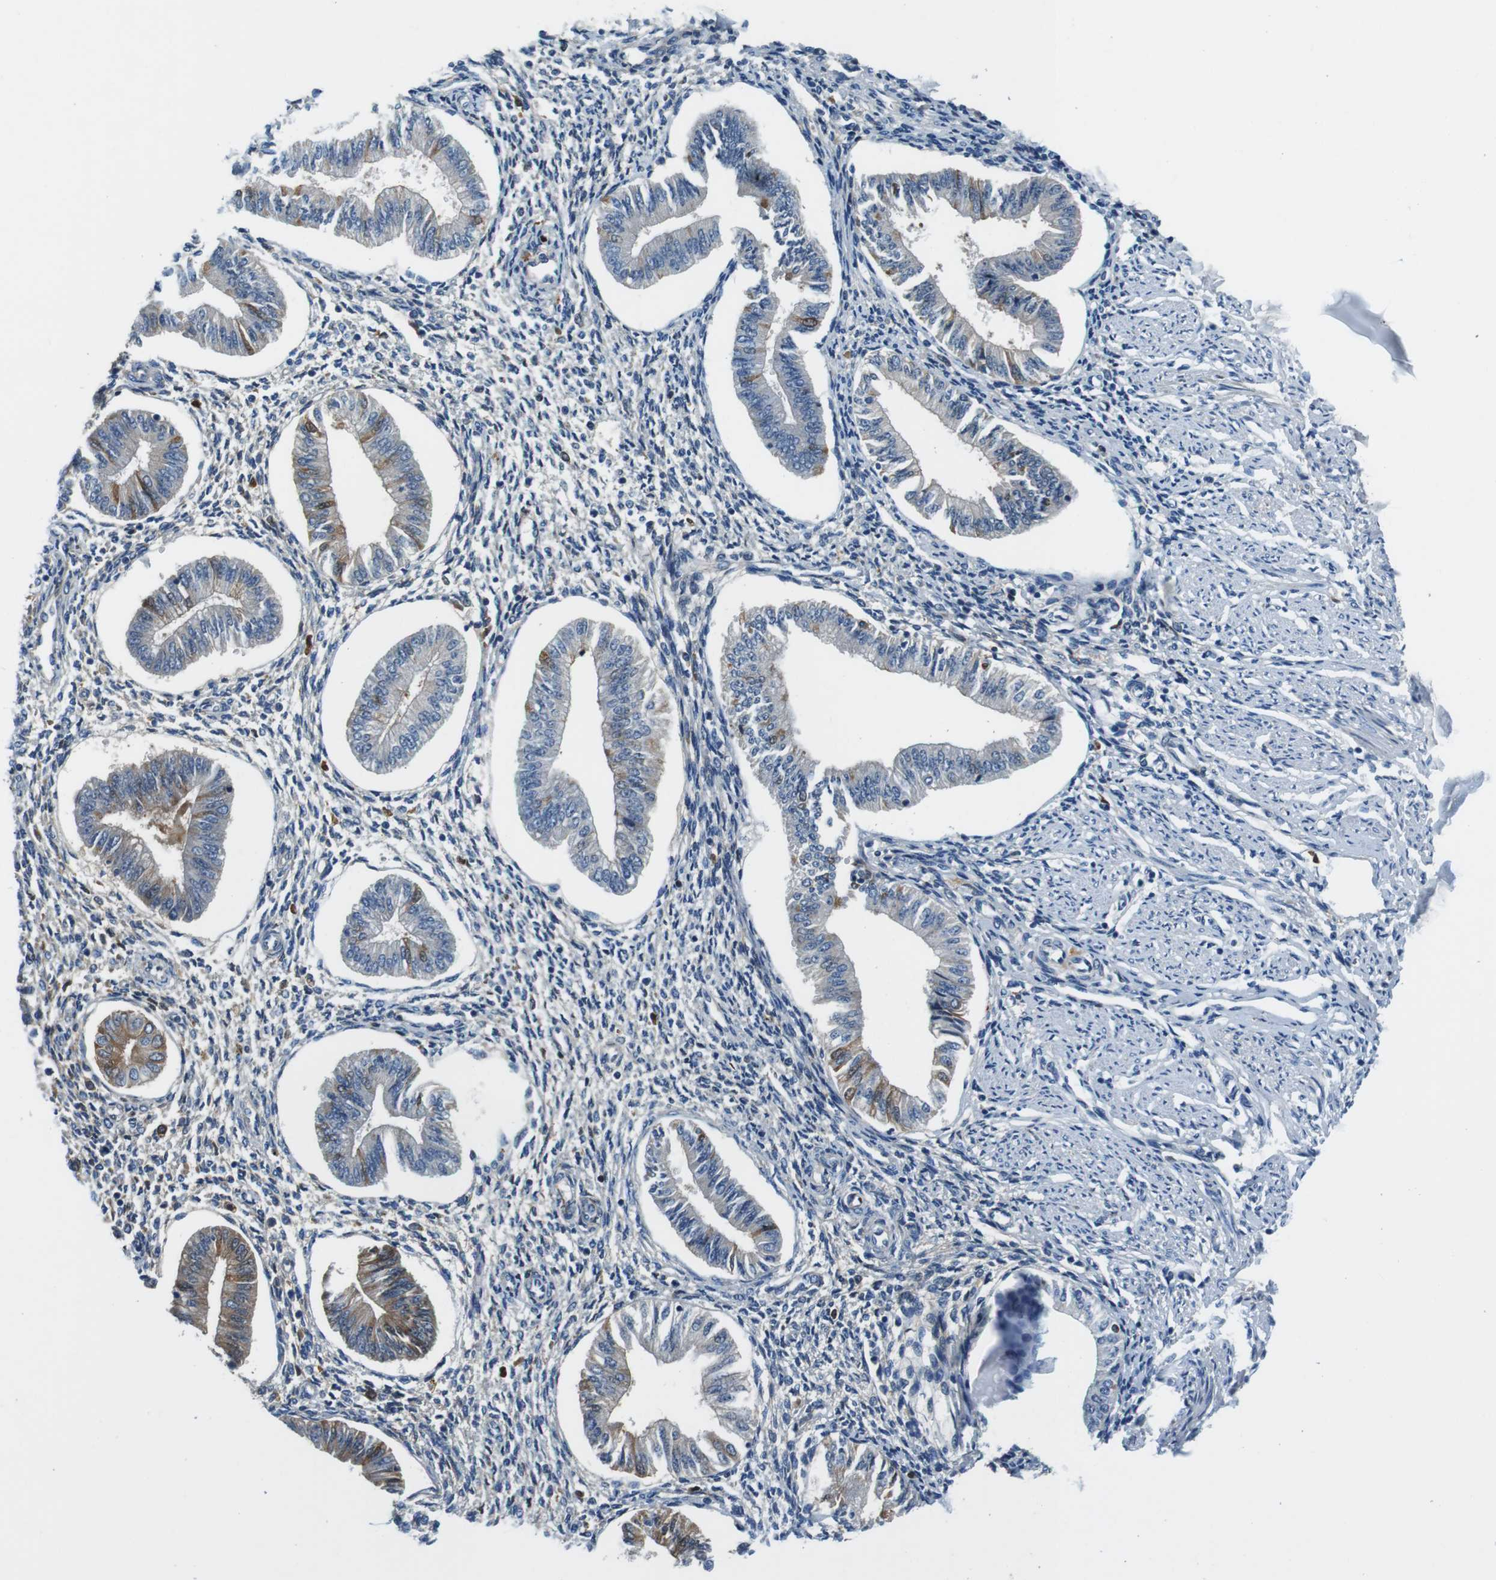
{"staining": {"intensity": "negative", "quantity": "none", "location": "none"}, "tissue": "endometrium", "cell_type": "Cells in endometrial stroma", "image_type": "normal", "snomed": [{"axis": "morphology", "description": "Normal tissue, NOS"}, {"axis": "topography", "description": "Endometrium"}], "caption": "DAB immunohistochemical staining of benign endometrium exhibits no significant staining in cells in endometrial stroma.", "gene": "IGHD", "patient": {"sex": "female", "age": 50}}